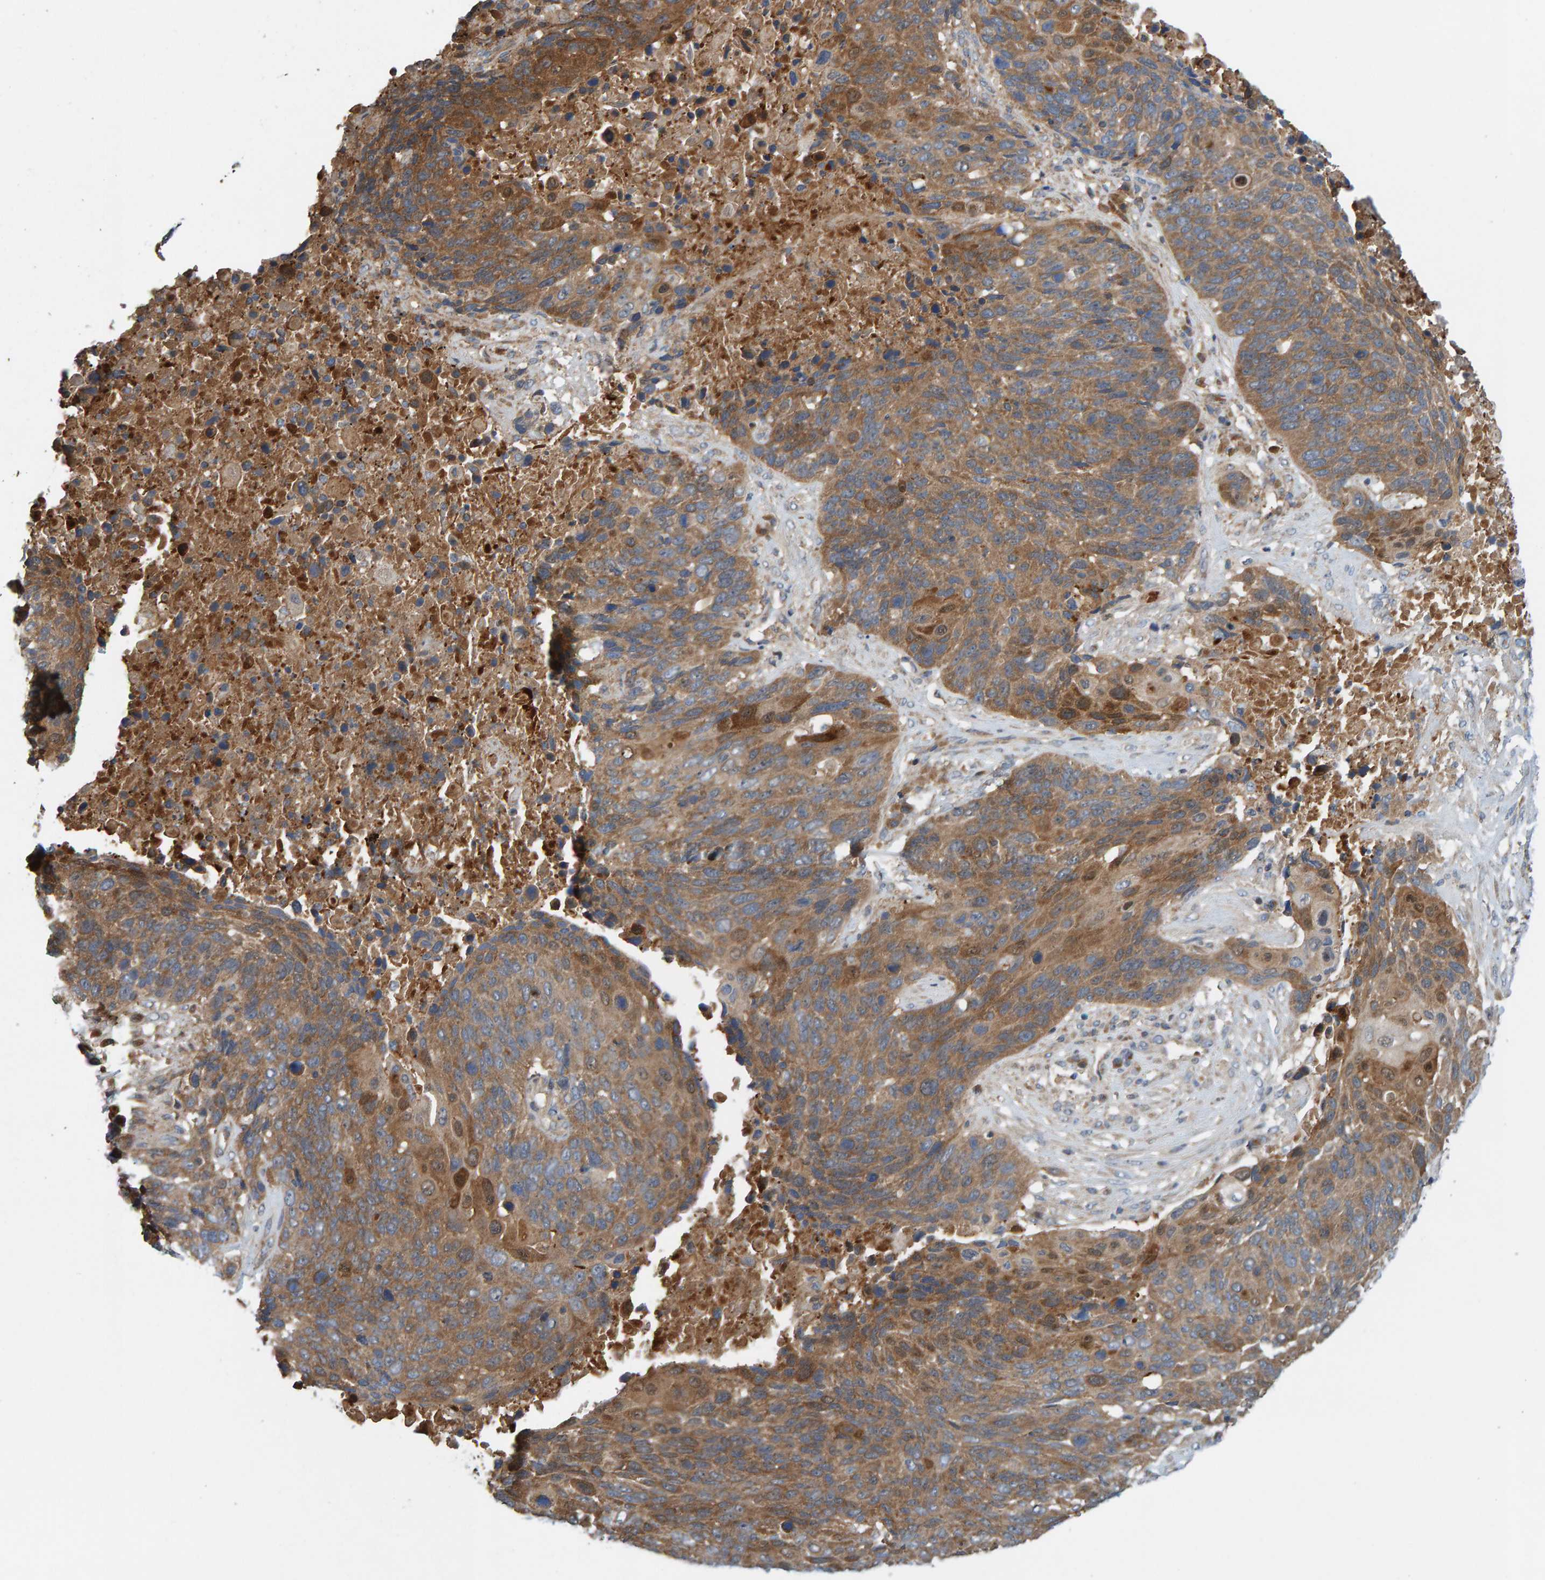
{"staining": {"intensity": "moderate", "quantity": ">75%", "location": "cytoplasmic/membranous"}, "tissue": "lung cancer", "cell_type": "Tumor cells", "image_type": "cancer", "snomed": [{"axis": "morphology", "description": "Squamous cell carcinoma, NOS"}, {"axis": "topography", "description": "Lung"}], "caption": "Immunohistochemical staining of squamous cell carcinoma (lung) reveals moderate cytoplasmic/membranous protein positivity in approximately >75% of tumor cells.", "gene": "KIAA0753", "patient": {"sex": "male", "age": 66}}